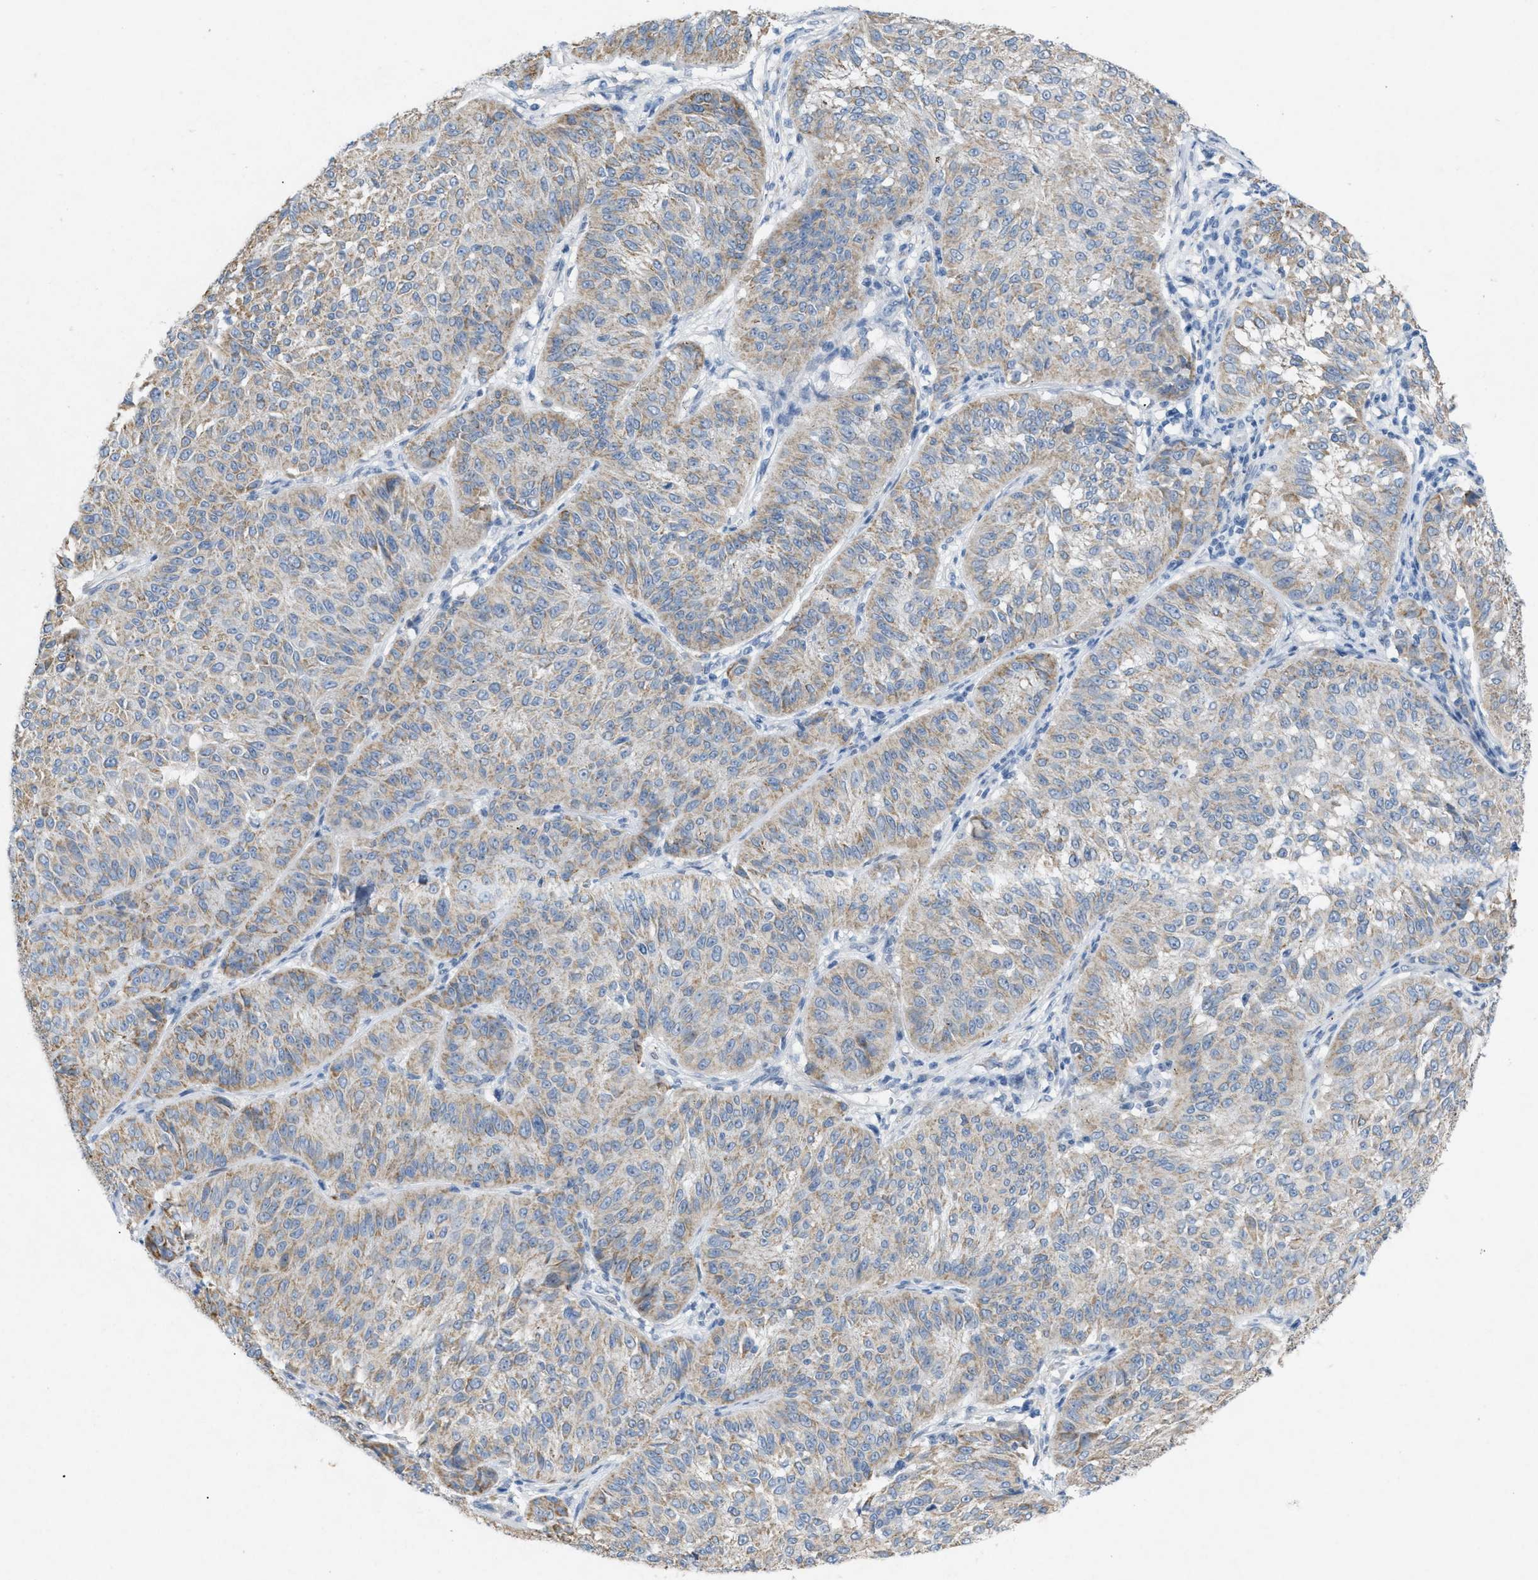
{"staining": {"intensity": "moderate", "quantity": "25%-75%", "location": "cytoplasmic/membranous"}, "tissue": "melanoma", "cell_type": "Tumor cells", "image_type": "cancer", "snomed": [{"axis": "morphology", "description": "Malignant melanoma, NOS"}, {"axis": "topography", "description": "Skin"}], "caption": "This is a photomicrograph of IHC staining of malignant melanoma, which shows moderate expression in the cytoplasmic/membranous of tumor cells.", "gene": "TASOR", "patient": {"sex": "female", "age": 72}}